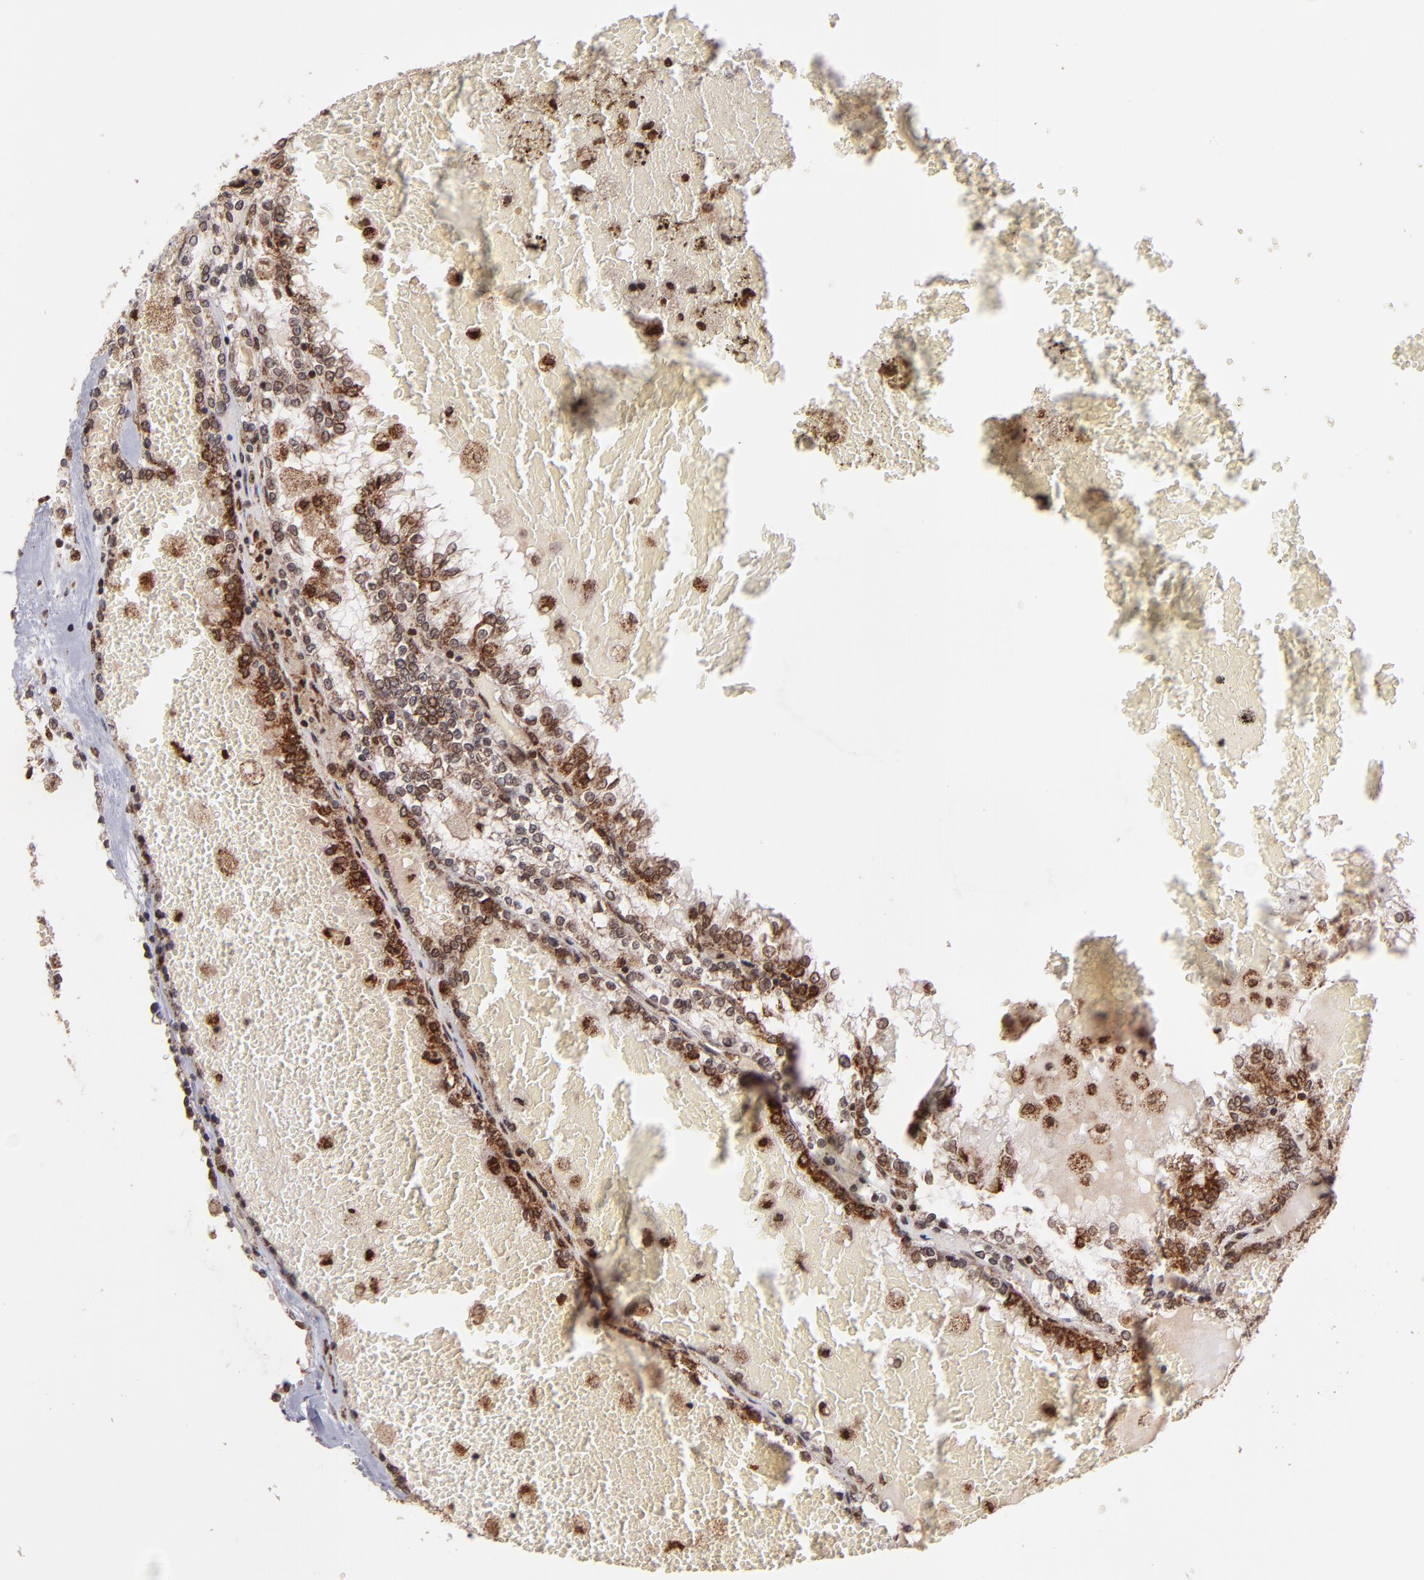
{"staining": {"intensity": "strong", "quantity": ">75%", "location": "cytoplasmic/membranous,nuclear"}, "tissue": "renal cancer", "cell_type": "Tumor cells", "image_type": "cancer", "snomed": [{"axis": "morphology", "description": "Adenocarcinoma, NOS"}, {"axis": "topography", "description": "Kidney"}], "caption": "The micrograph demonstrates a brown stain indicating the presence of a protein in the cytoplasmic/membranous and nuclear of tumor cells in renal adenocarcinoma.", "gene": "TOP1MT", "patient": {"sex": "female", "age": 56}}